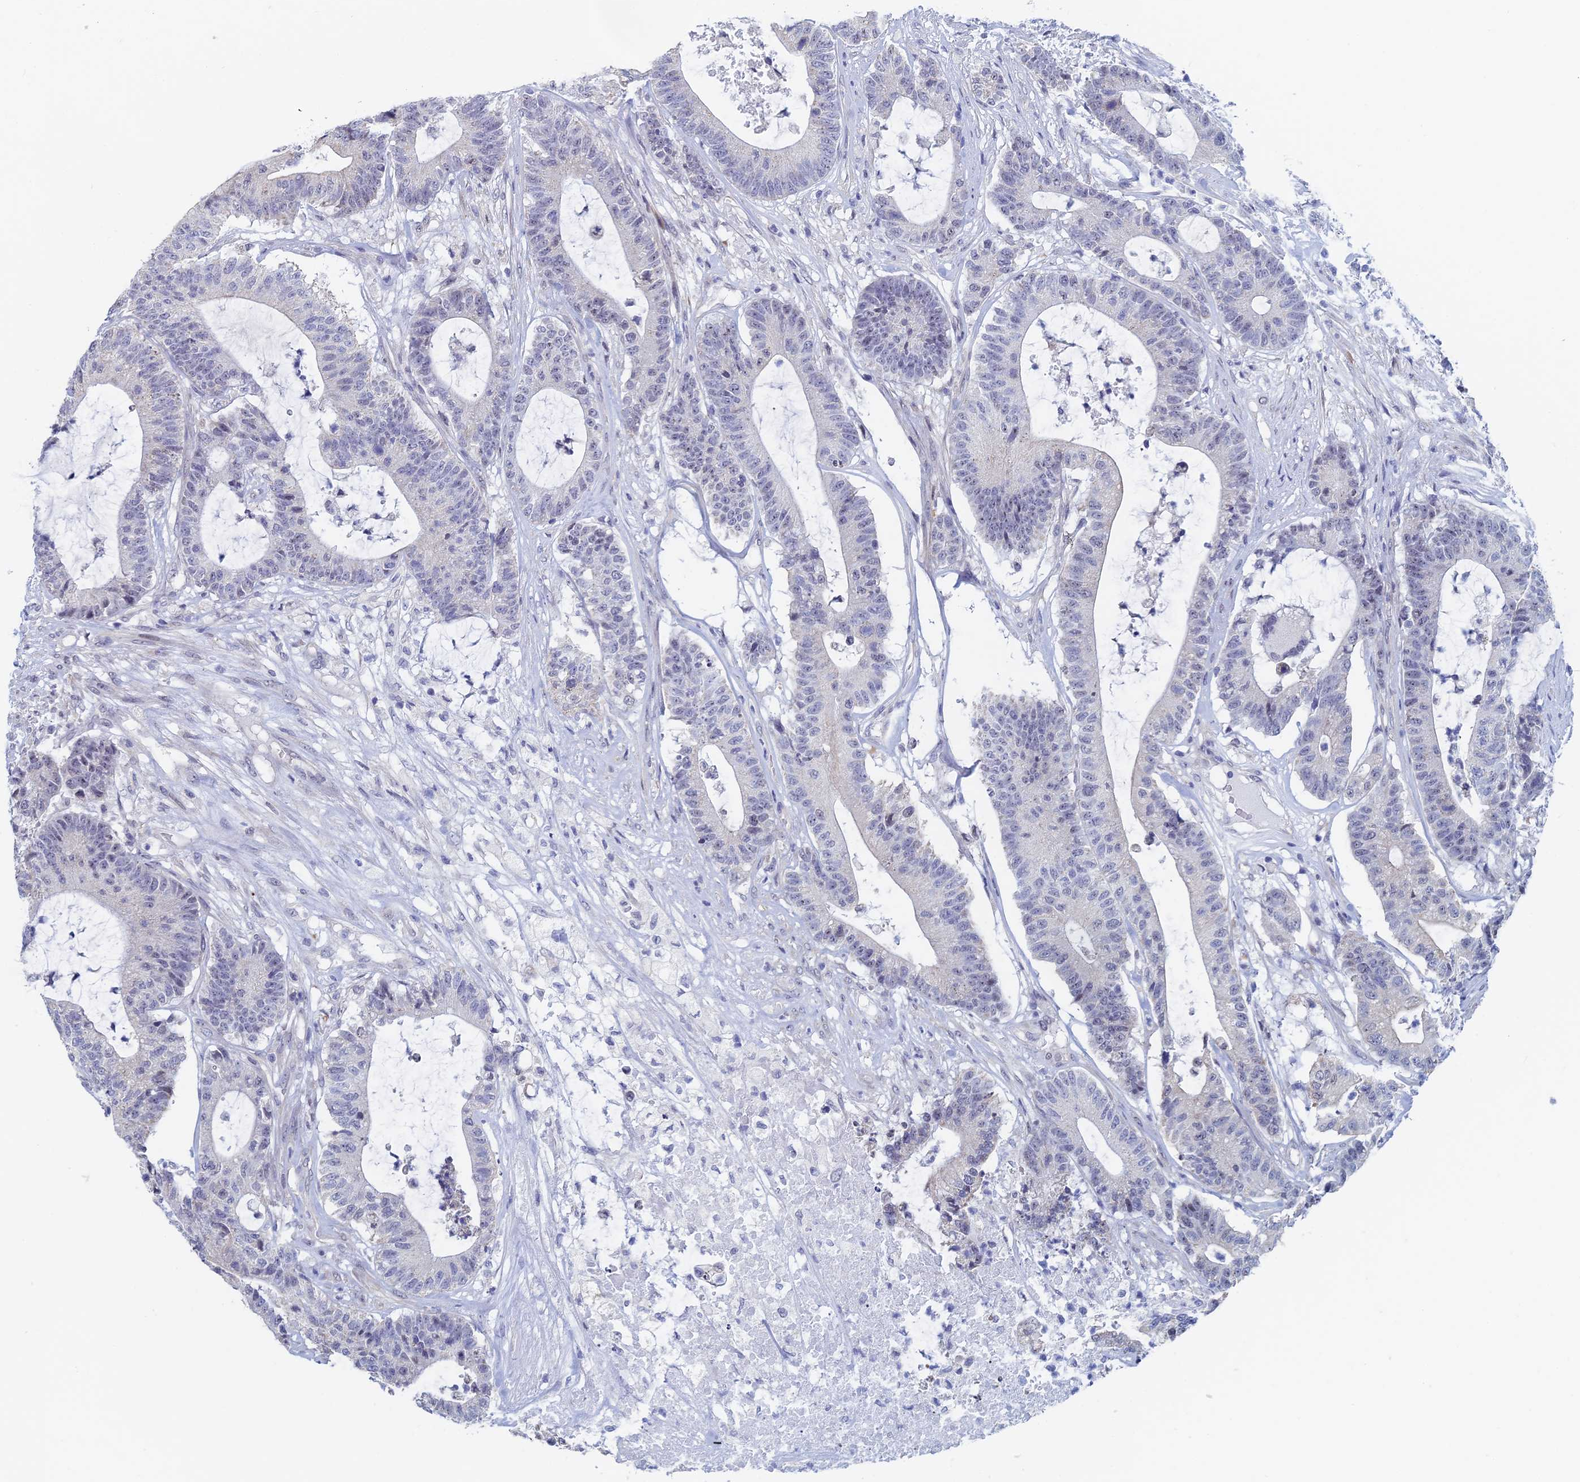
{"staining": {"intensity": "negative", "quantity": "none", "location": "none"}, "tissue": "colorectal cancer", "cell_type": "Tumor cells", "image_type": "cancer", "snomed": [{"axis": "morphology", "description": "Adenocarcinoma, NOS"}, {"axis": "topography", "description": "Colon"}], "caption": "The image exhibits no staining of tumor cells in colorectal adenocarcinoma.", "gene": "GMNC", "patient": {"sex": "female", "age": 84}}